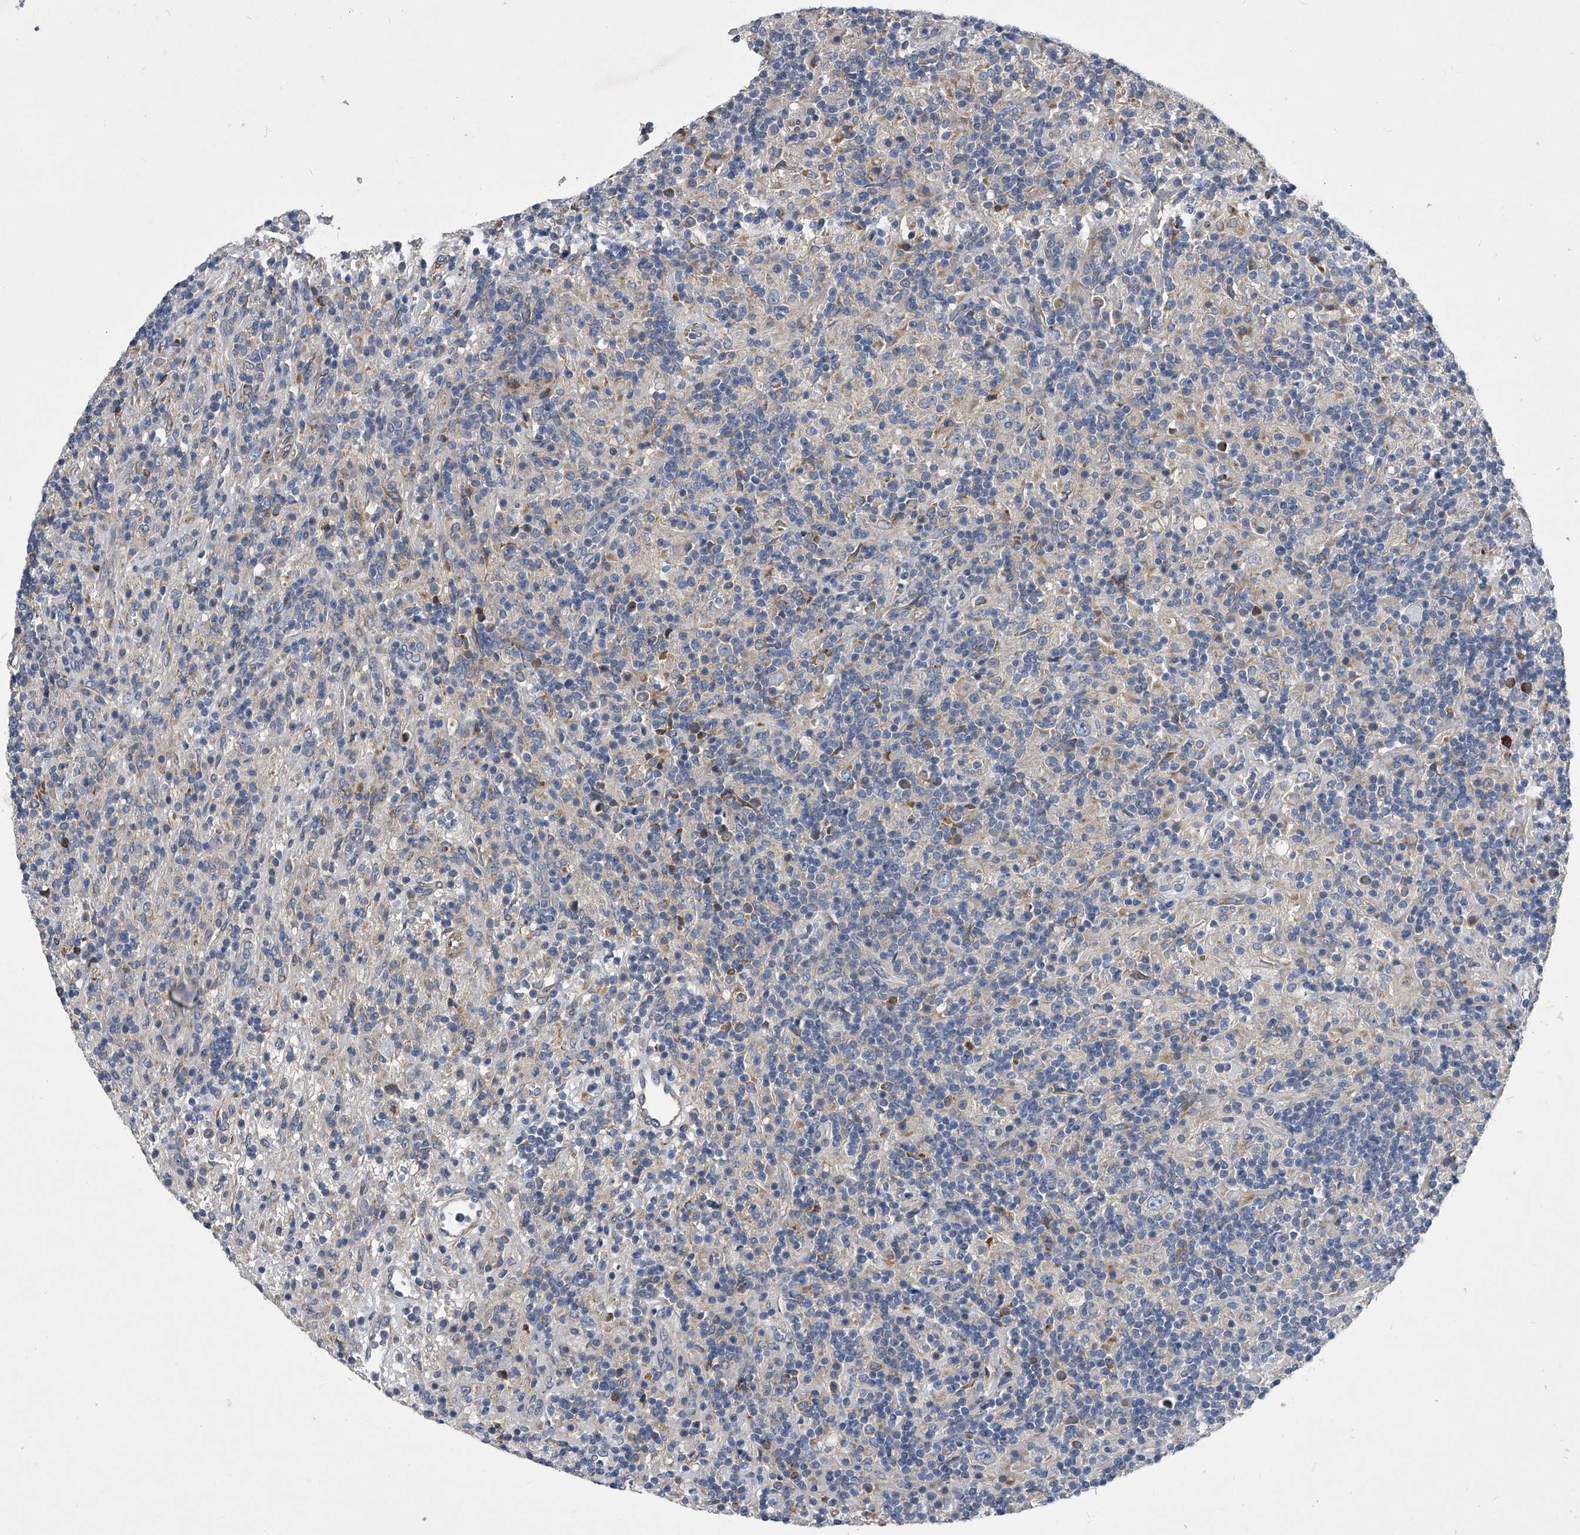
{"staining": {"intensity": "negative", "quantity": "none", "location": "none"}, "tissue": "lymphoma", "cell_type": "Tumor cells", "image_type": "cancer", "snomed": [{"axis": "morphology", "description": "Hodgkin's disease, NOS"}, {"axis": "topography", "description": "Lymph node"}], "caption": "Human lymphoma stained for a protein using immunohistochemistry exhibits no expression in tumor cells.", "gene": "CCR4", "patient": {"sex": "male", "age": 70}}